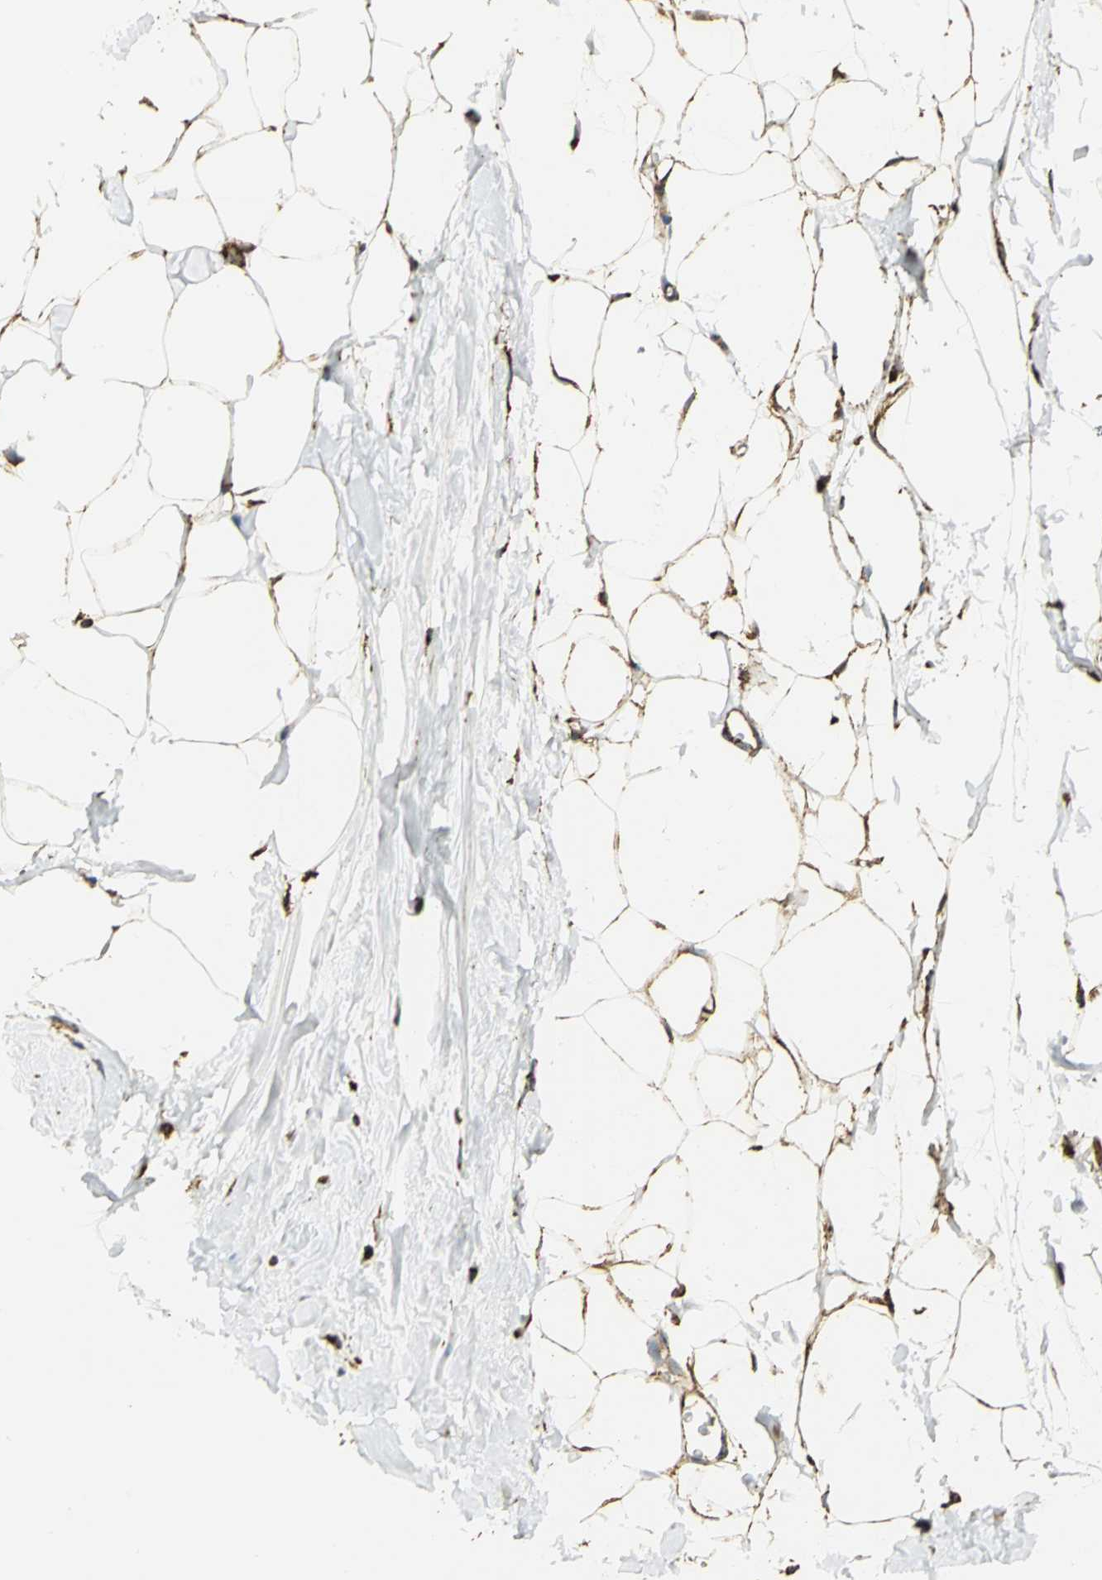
{"staining": {"intensity": "strong", "quantity": ">75%", "location": "cytoplasmic/membranous"}, "tissue": "breast", "cell_type": "Adipocytes", "image_type": "normal", "snomed": [{"axis": "morphology", "description": "Normal tissue, NOS"}, {"axis": "topography", "description": "Breast"}, {"axis": "topography", "description": "Adipose tissue"}], "caption": "This micrograph demonstrates immunohistochemistry (IHC) staining of normal human breast, with high strong cytoplasmic/membranous positivity in about >75% of adipocytes.", "gene": "VDAC1", "patient": {"sex": "female", "age": 25}}